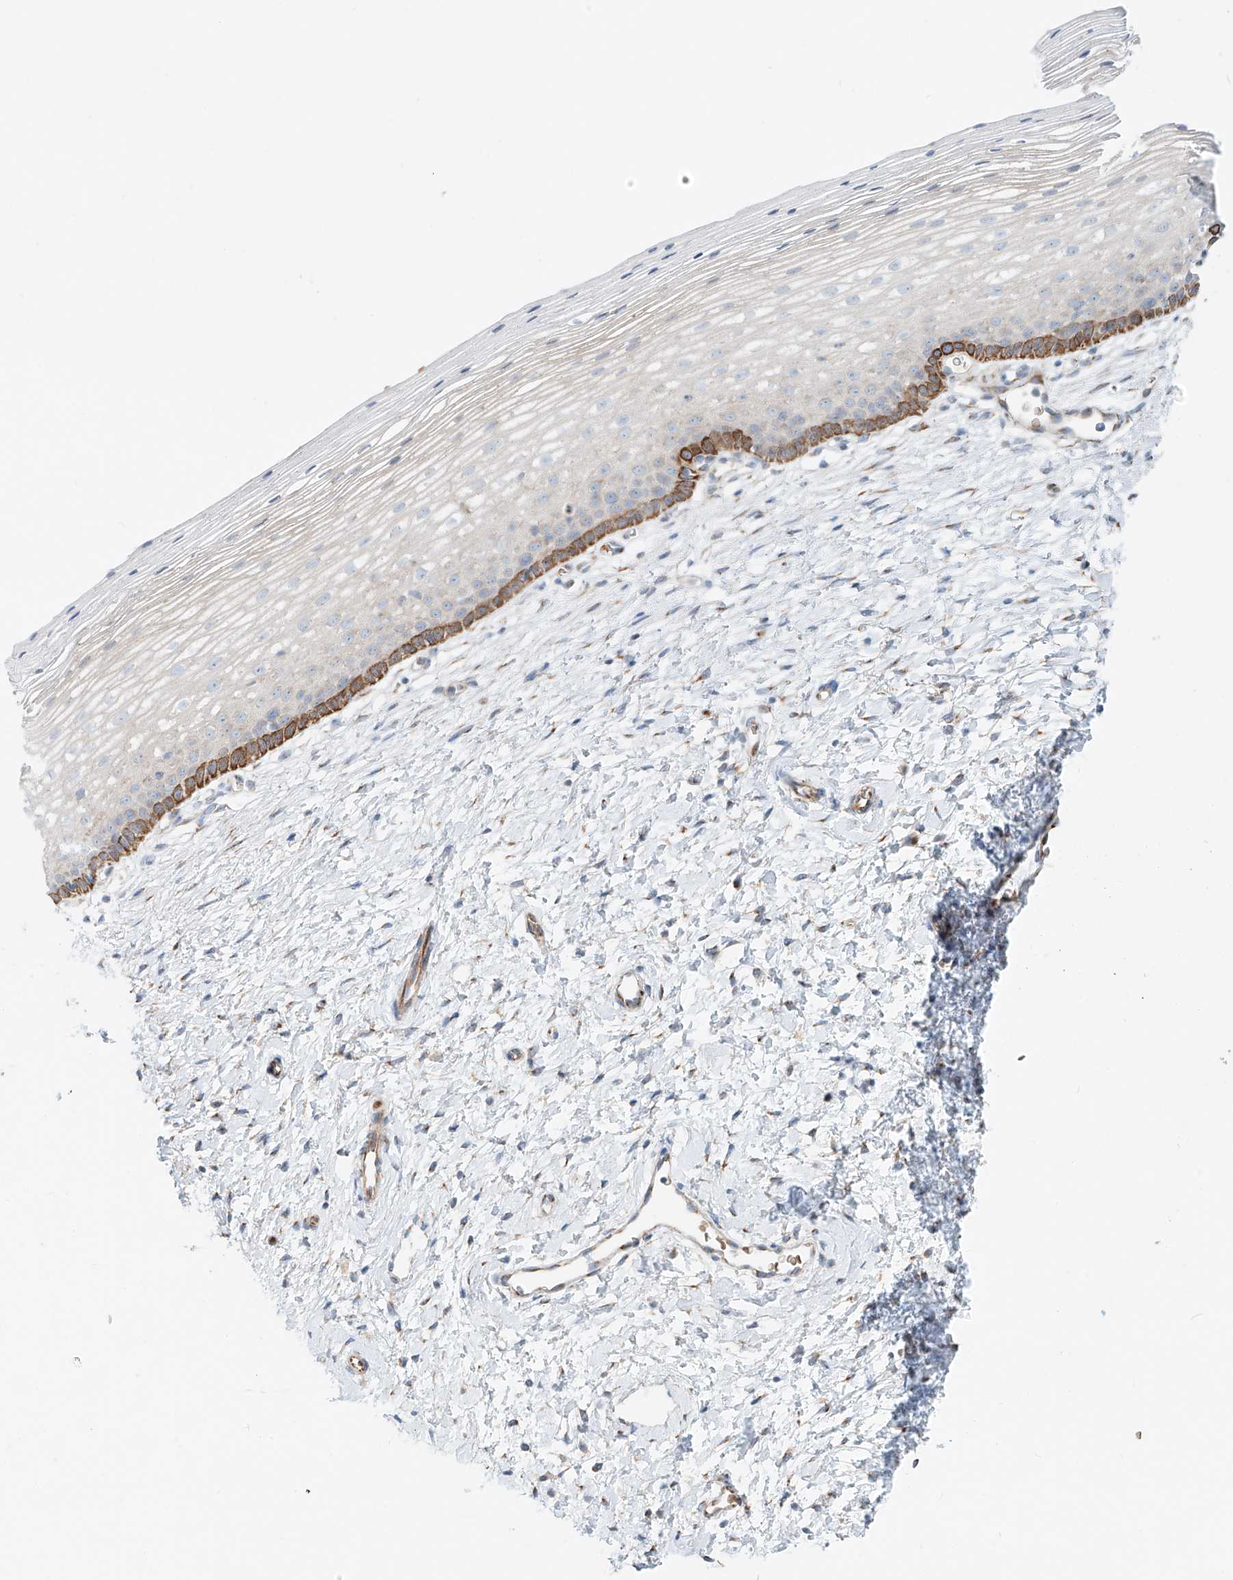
{"staining": {"intensity": "strong", "quantity": "25%-75%", "location": "cytoplasmic/membranous"}, "tissue": "cervix", "cell_type": "Glandular cells", "image_type": "normal", "snomed": [{"axis": "morphology", "description": "Normal tissue, NOS"}, {"axis": "topography", "description": "Cervix"}], "caption": "A brown stain shows strong cytoplasmic/membranous staining of a protein in glandular cells of normal human cervix. (DAB = brown stain, brightfield microscopy at high magnification).", "gene": "EIPR1", "patient": {"sex": "female", "age": 72}}